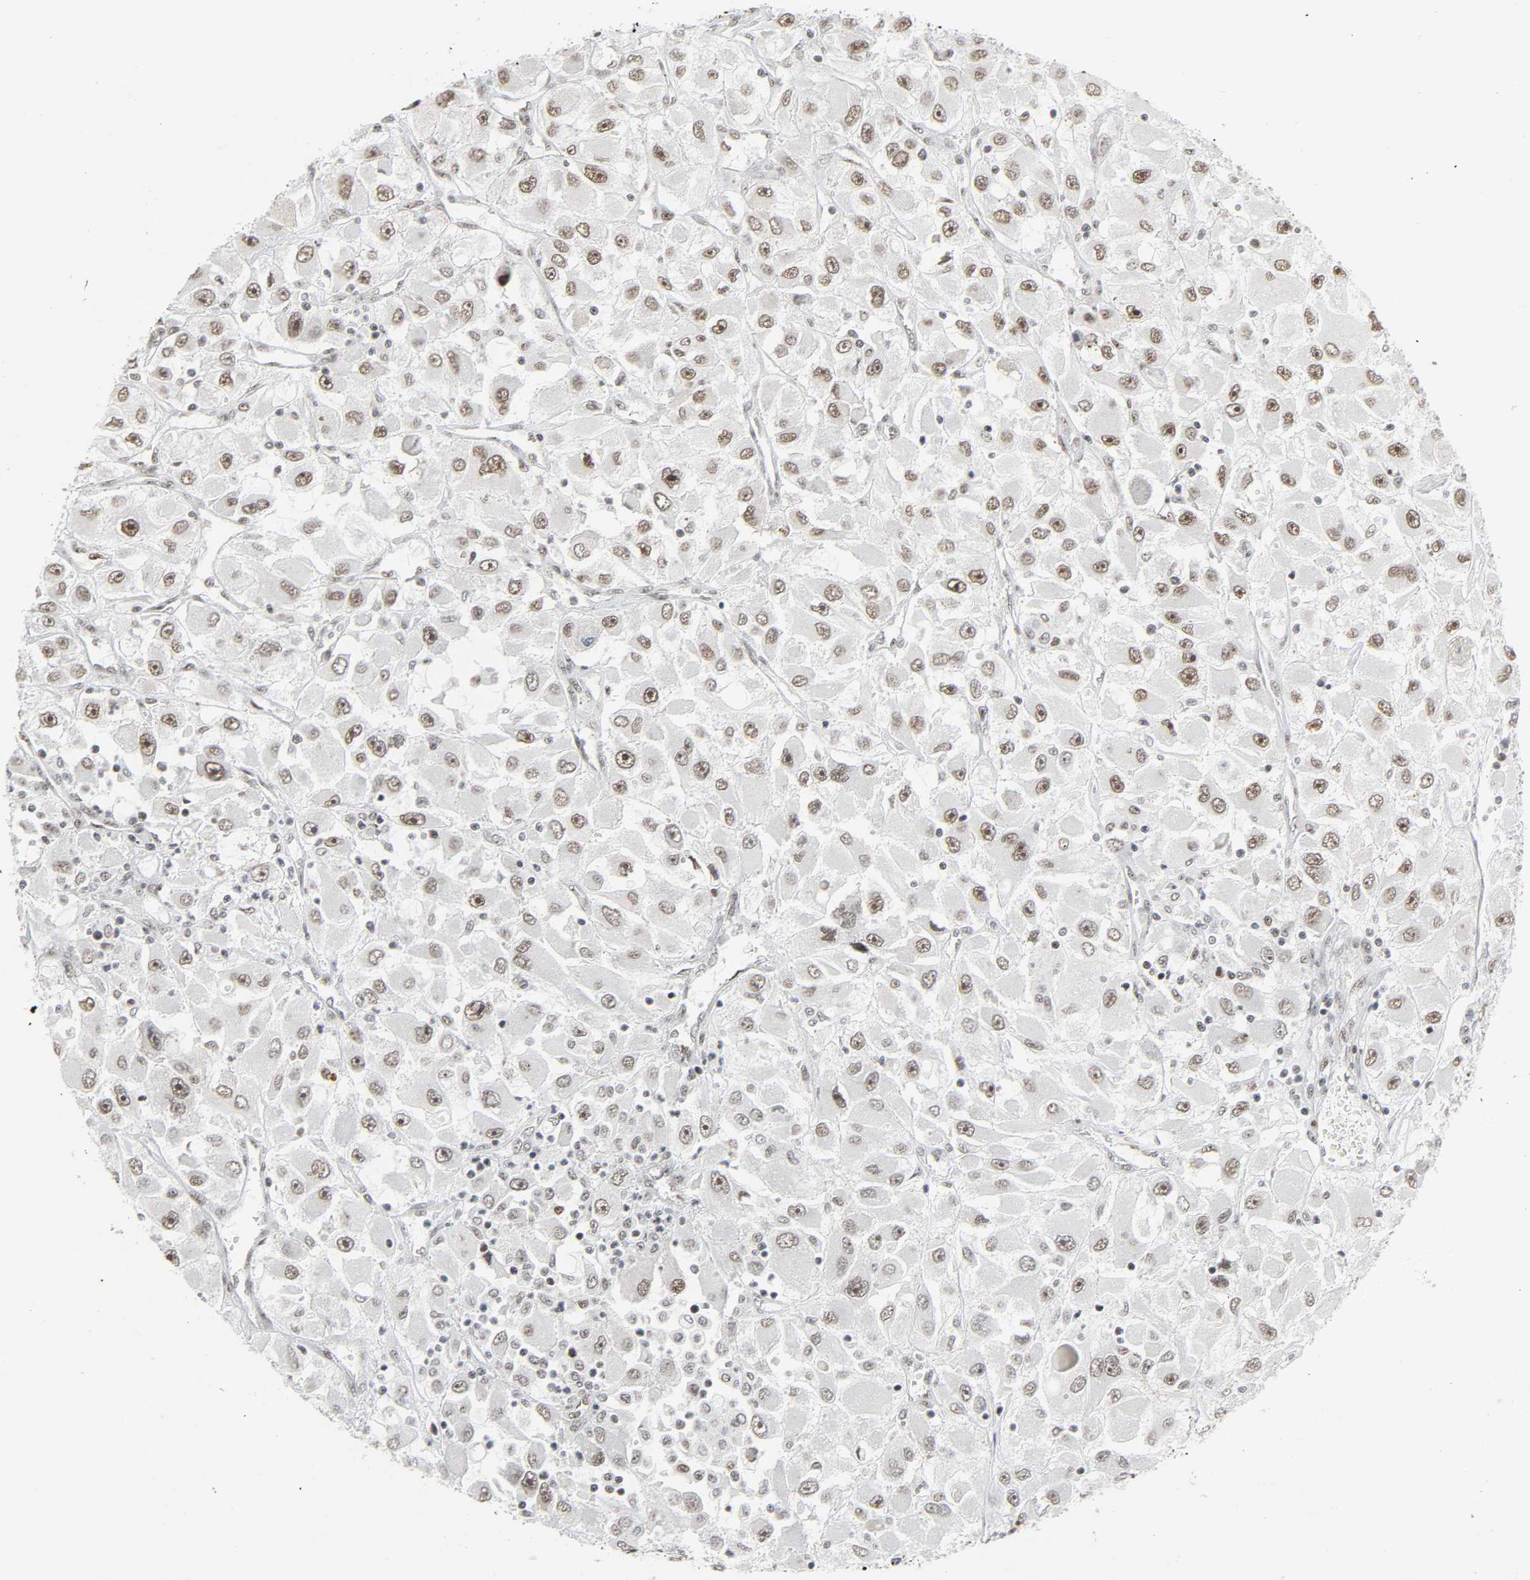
{"staining": {"intensity": "weak", "quantity": ">75%", "location": "nuclear"}, "tissue": "renal cancer", "cell_type": "Tumor cells", "image_type": "cancer", "snomed": [{"axis": "morphology", "description": "Adenocarcinoma, NOS"}, {"axis": "topography", "description": "Kidney"}], "caption": "A high-resolution image shows immunohistochemistry staining of adenocarcinoma (renal), which exhibits weak nuclear staining in about >75% of tumor cells.", "gene": "CDK7", "patient": {"sex": "female", "age": 52}}